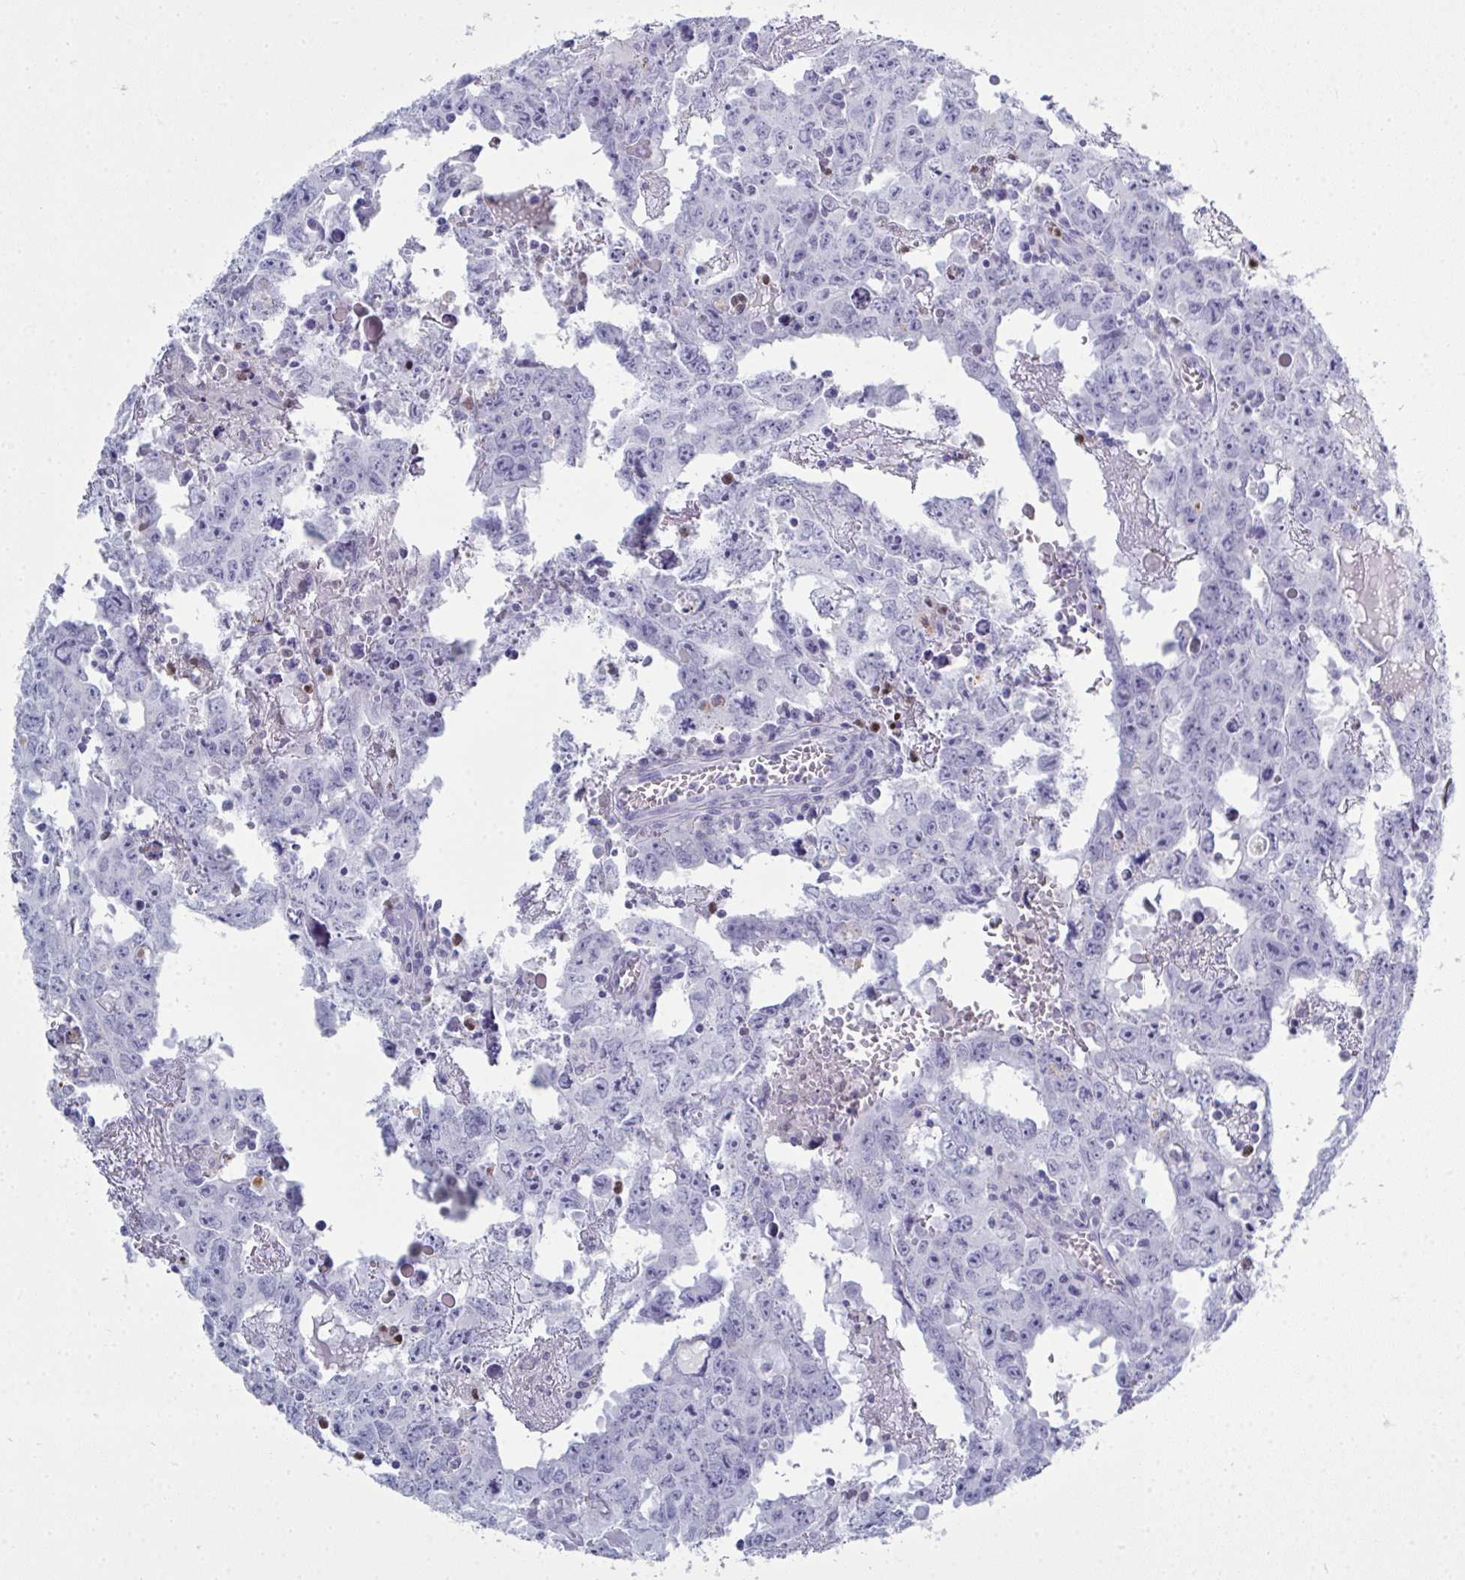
{"staining": {"intensity": "negative", "quantity": "none", "location": "none"}, "tissue": "testis cancer", "cell_type": "Tumor cells", "image_type": "cancer", "snomed": [{"axis": "morphology", "description": "Carcinoma, Embryonal, NOS"}, {"axis": "topography", "description": "Testis"}], "caption": "Immunohistochemical staining of testis cancer demonstrates no significant positivity in tumor cells.", "gene": "SERPINB10", "patient": {"sex": "male", "age": 22}}